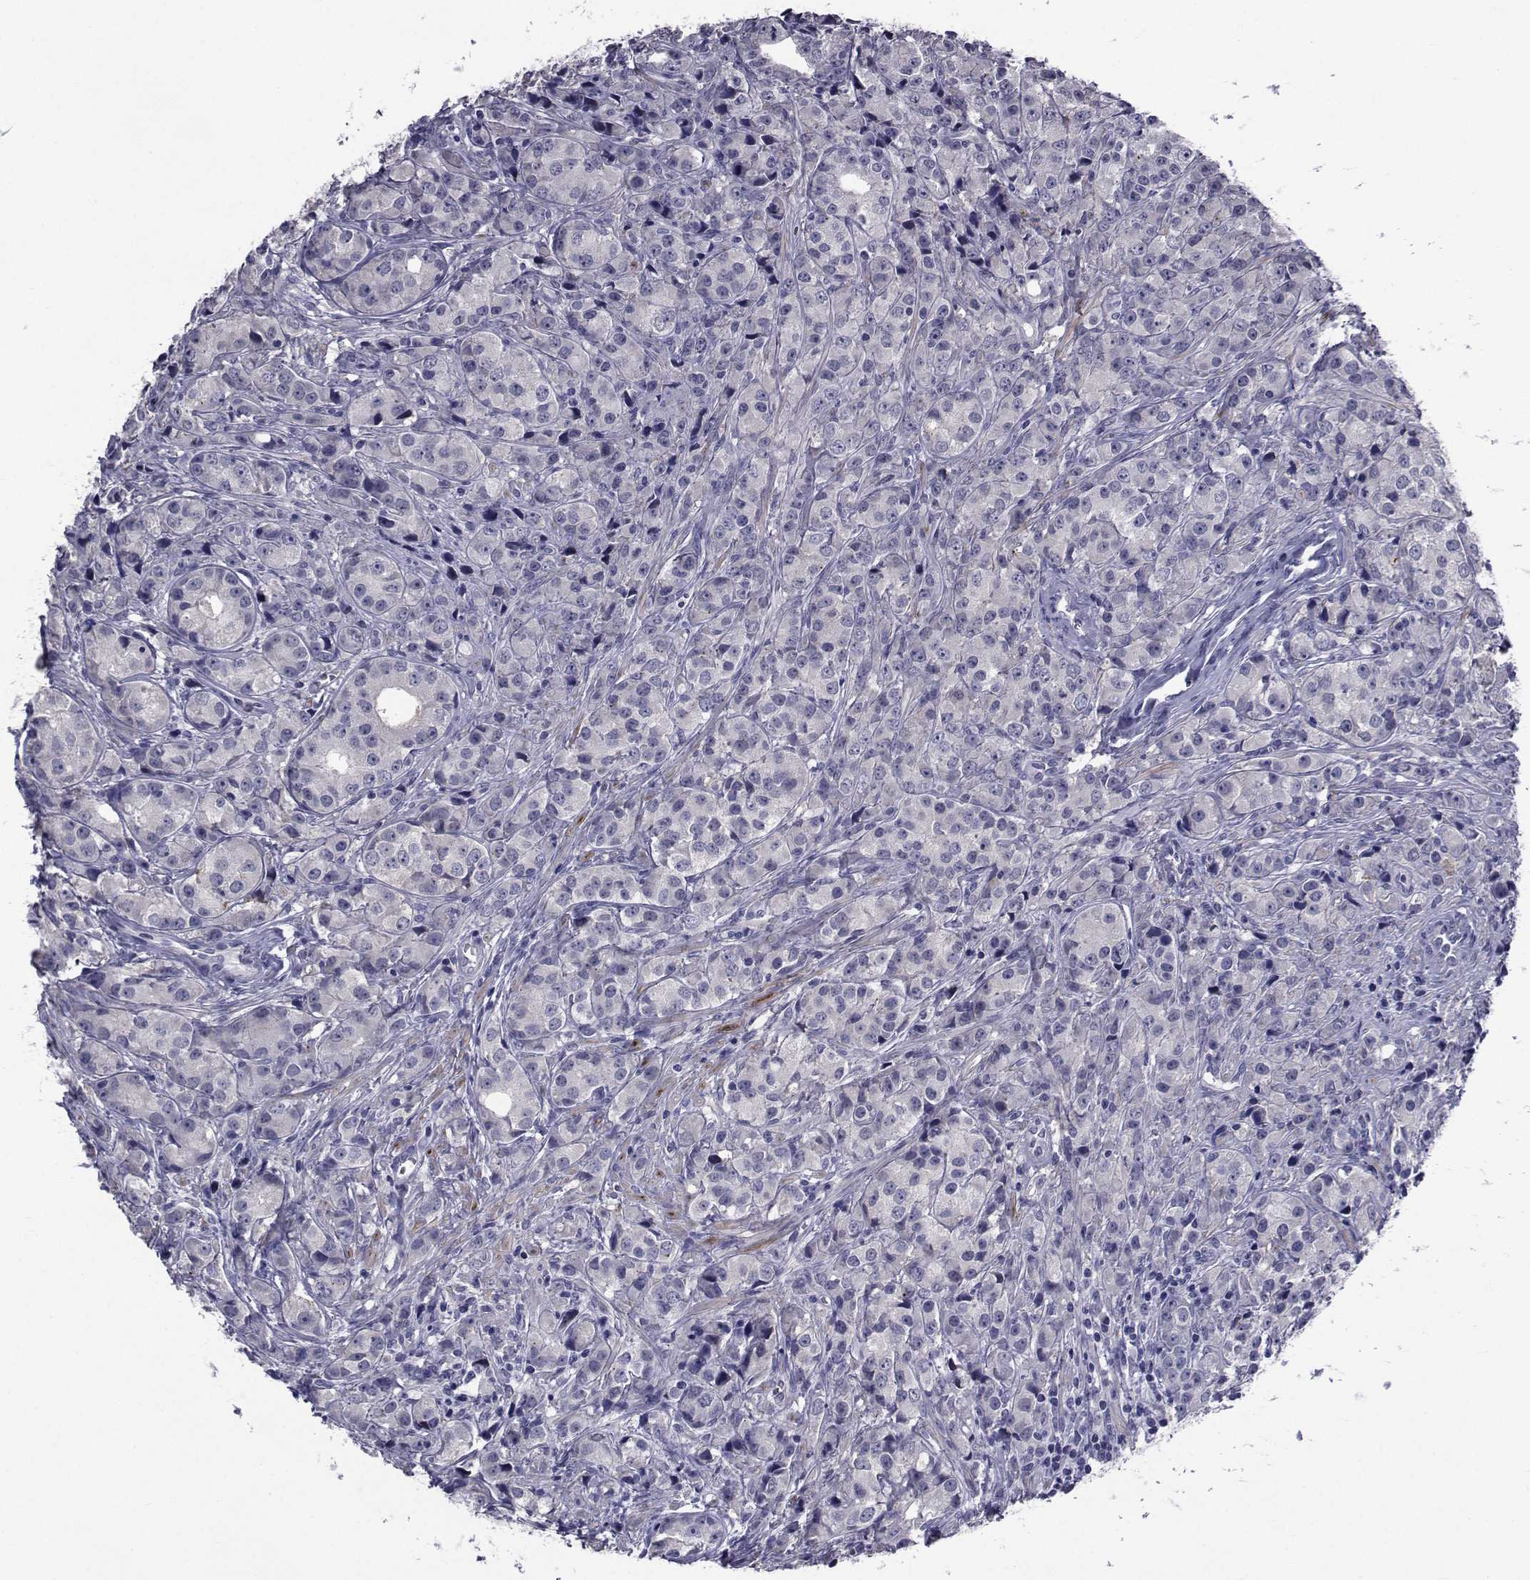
{"staining": {"intensity": "negative", "quantity": "none", "location": "none"}, "tissue": "prostate cancer", "cell_type": "Tumor cells", "image_type": "cancer", "snomed": [{"axis": "morphology", "description": "Adenocarcinoma, Medium grade"}, {"axis": "topography", "description": "Prostate"}], "caption": "Immunohistochemistry (IHC) of medium-grade adenocarcinoma (prostate) displays no positivity in tumor cells.", "gene": "SEMA5B", "patient": {"sex": "male", "age": 74}}